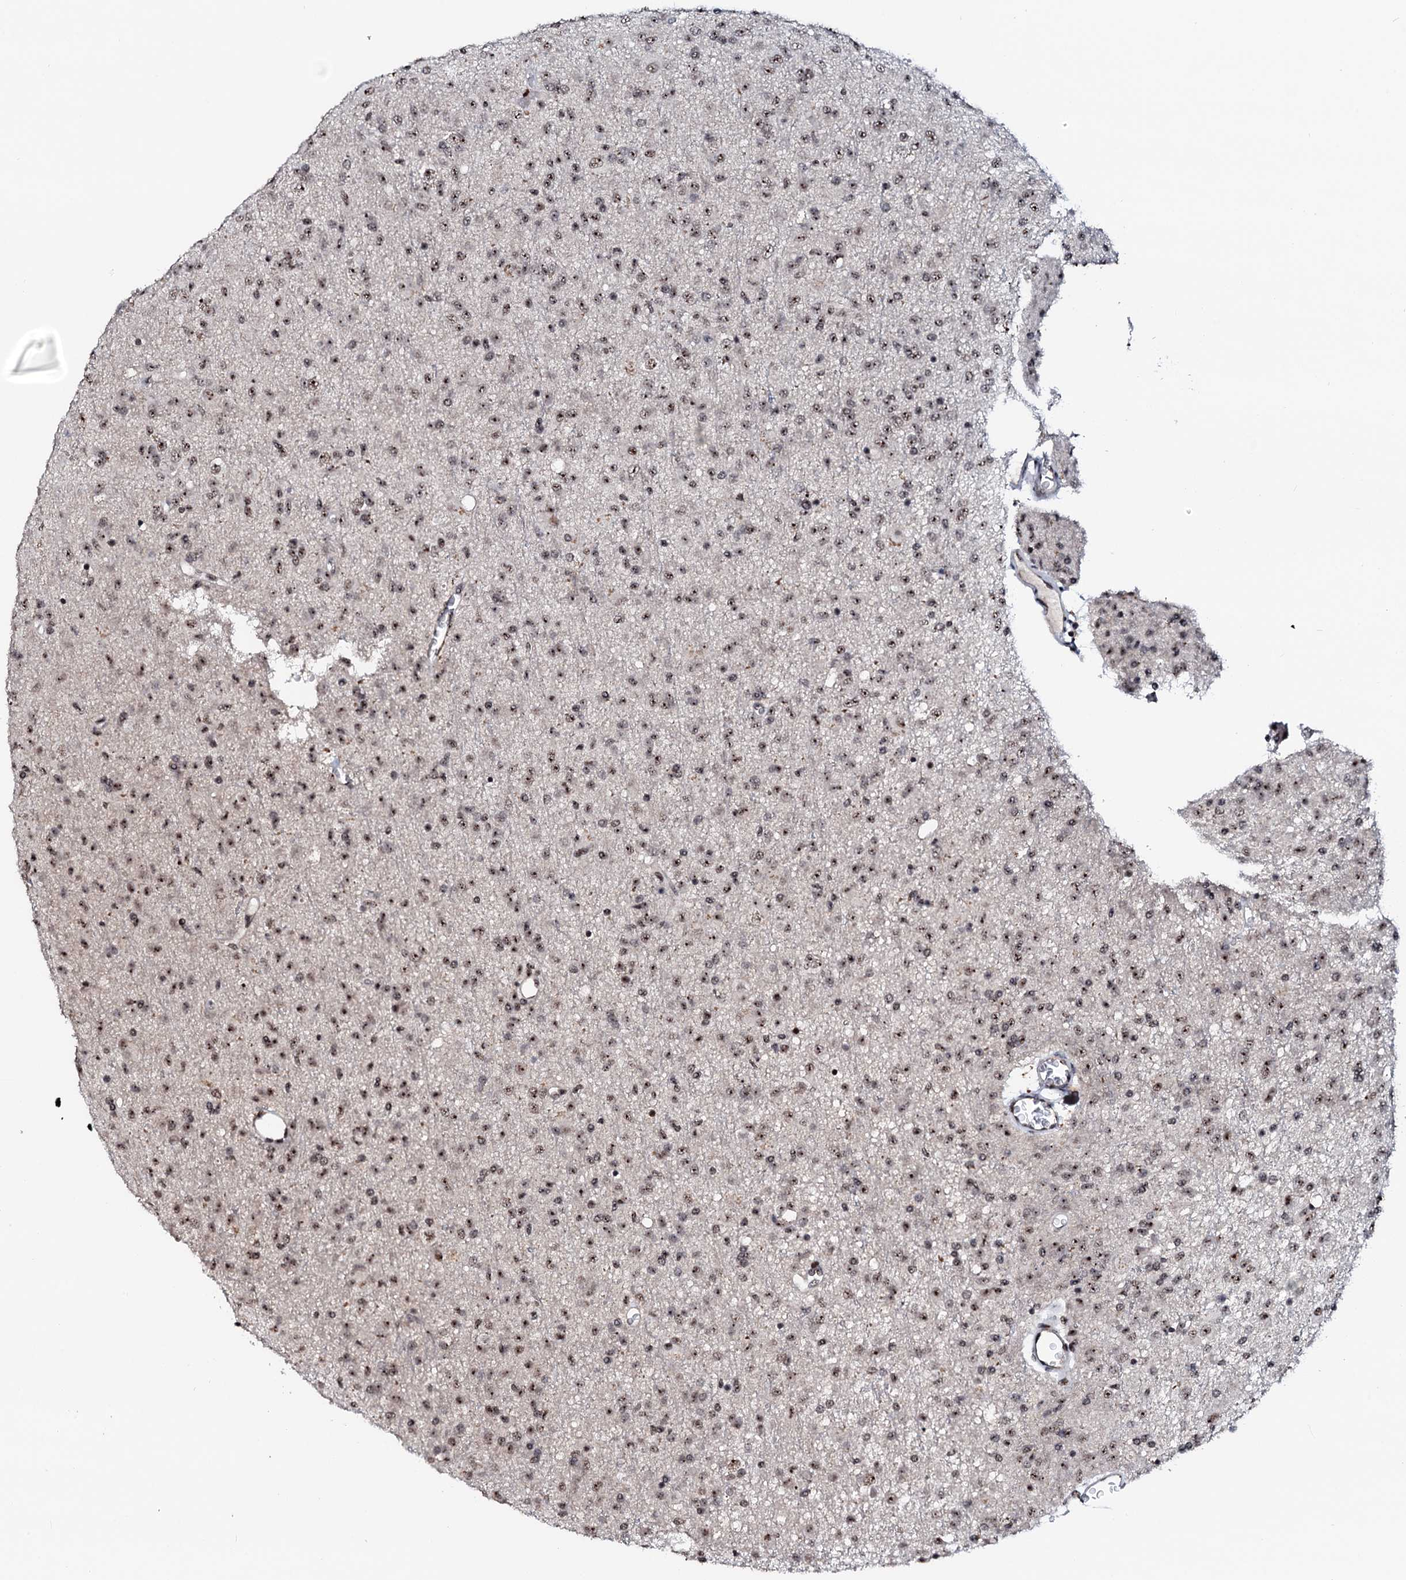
{"staining": {"intensity": "moderate", "quantity": ">75%", "location": "nuclear"}, "tissue": "glioma", "cell_type": "Tumor cells", "image_type": "cancer", "snomed": [{"axis": "morphology", "description": "Glioma, malignant, Low grade"}, {"axis": "topography", "description": "Brain"}], "caption": "Immunohistochemical staining of human glioma demonstrates moderate nuclear protein positivity in about >75% of tumor cells.", "gene": "NEUROG3", "patient": {"sex": "male", "age": 65}}